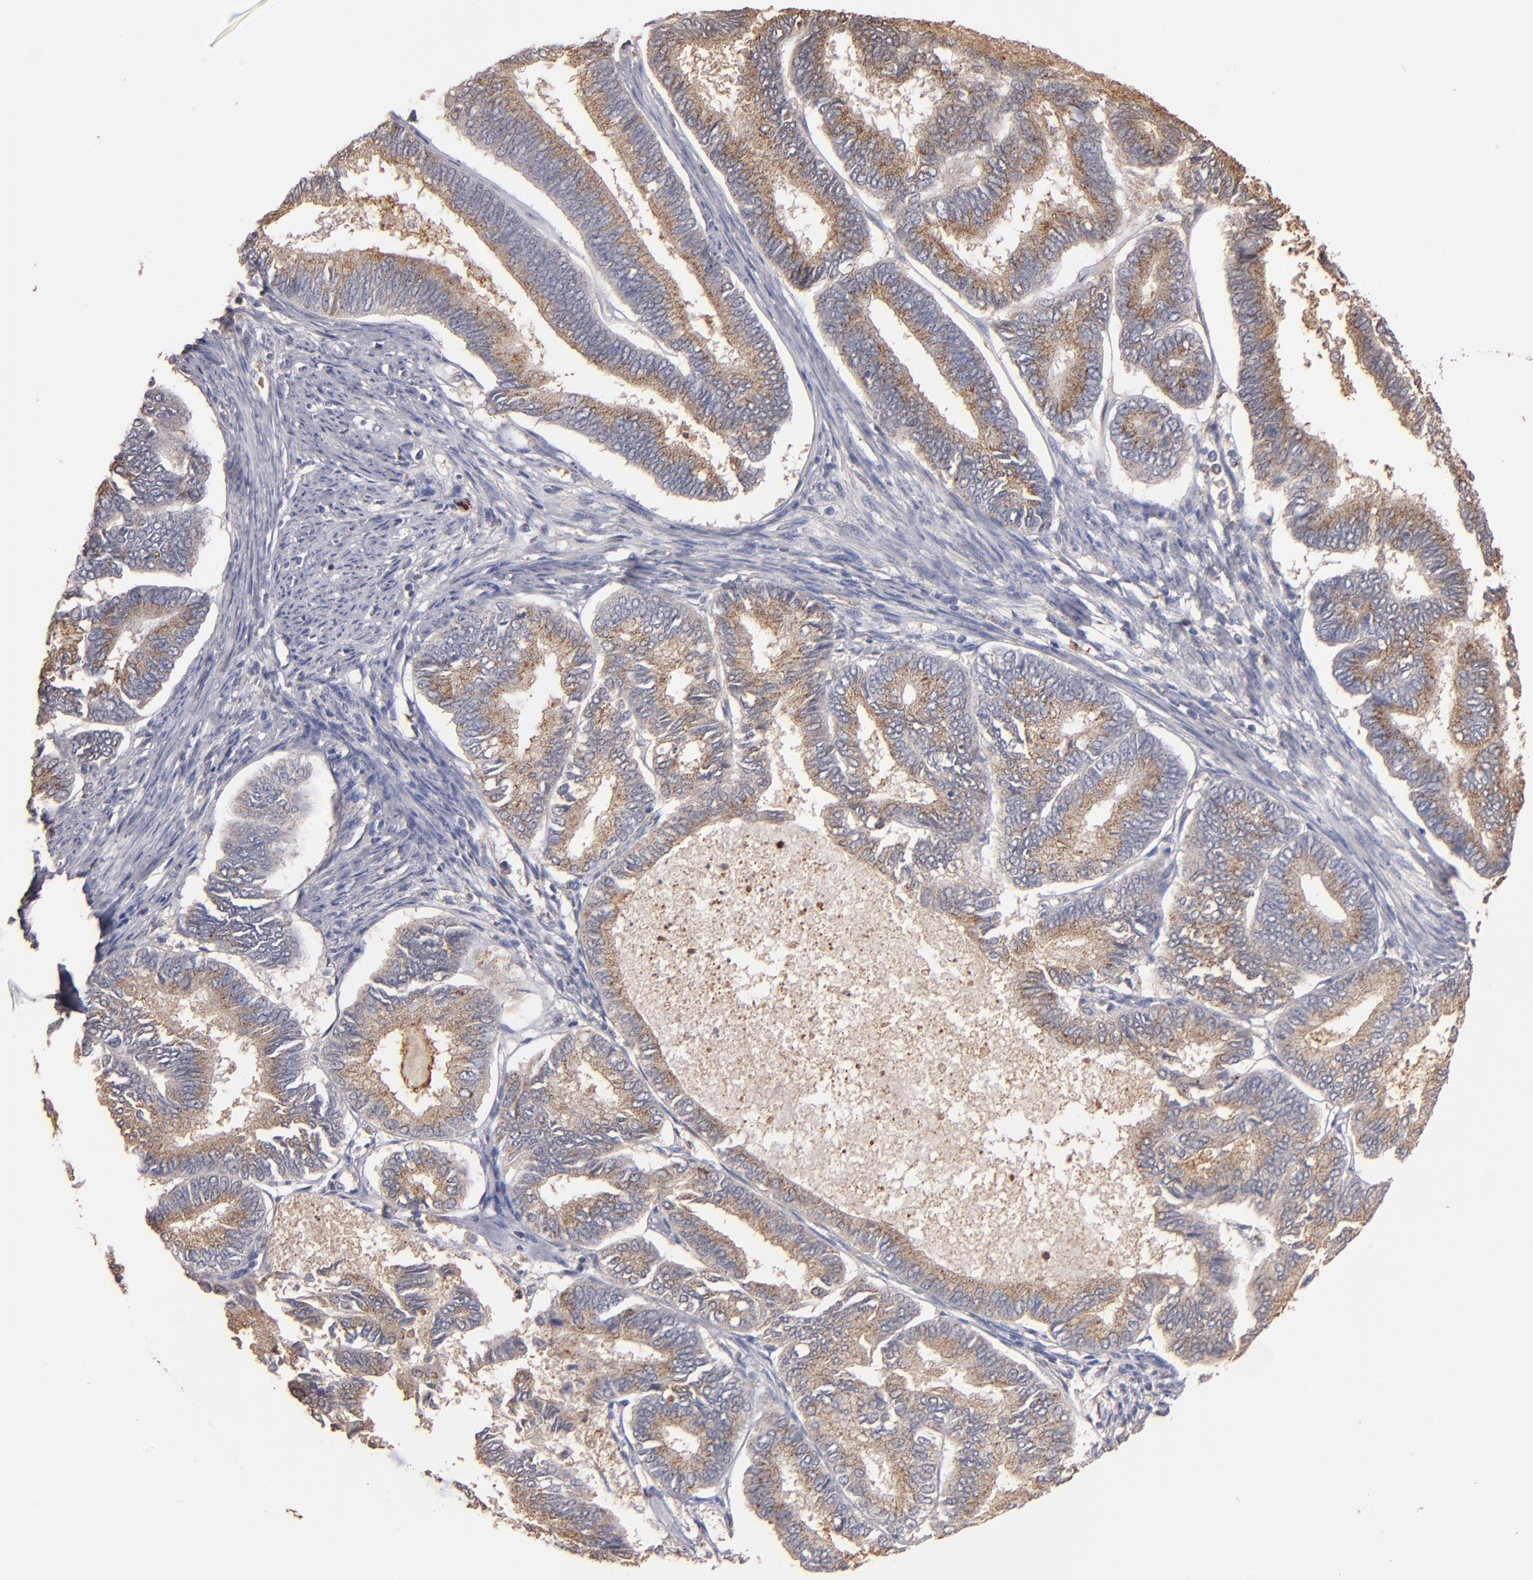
{"staining": {"intensity": "moderate", "quantity": ">75%", "location": "cytoplasmic/membranous"}, "tissue": "endometrial cancer", "cell_type": "Tumor cells", "image_type": "cancer", "snomed": [{"axis": "morphology", "description": "Adenocarcinoma, NOS"}, {"axis": "topography", "description": "Endometrium"}], "caption": "A histopathology image showing moderate cytoplasmic/membranous staining in approximately >75% of tumor cells in endometrial cancer (adenocarcinoma), as visualized by brown immunohistochemical staining.", "gene": "RO60", "patient": {"sex": "female", "age": 86}}